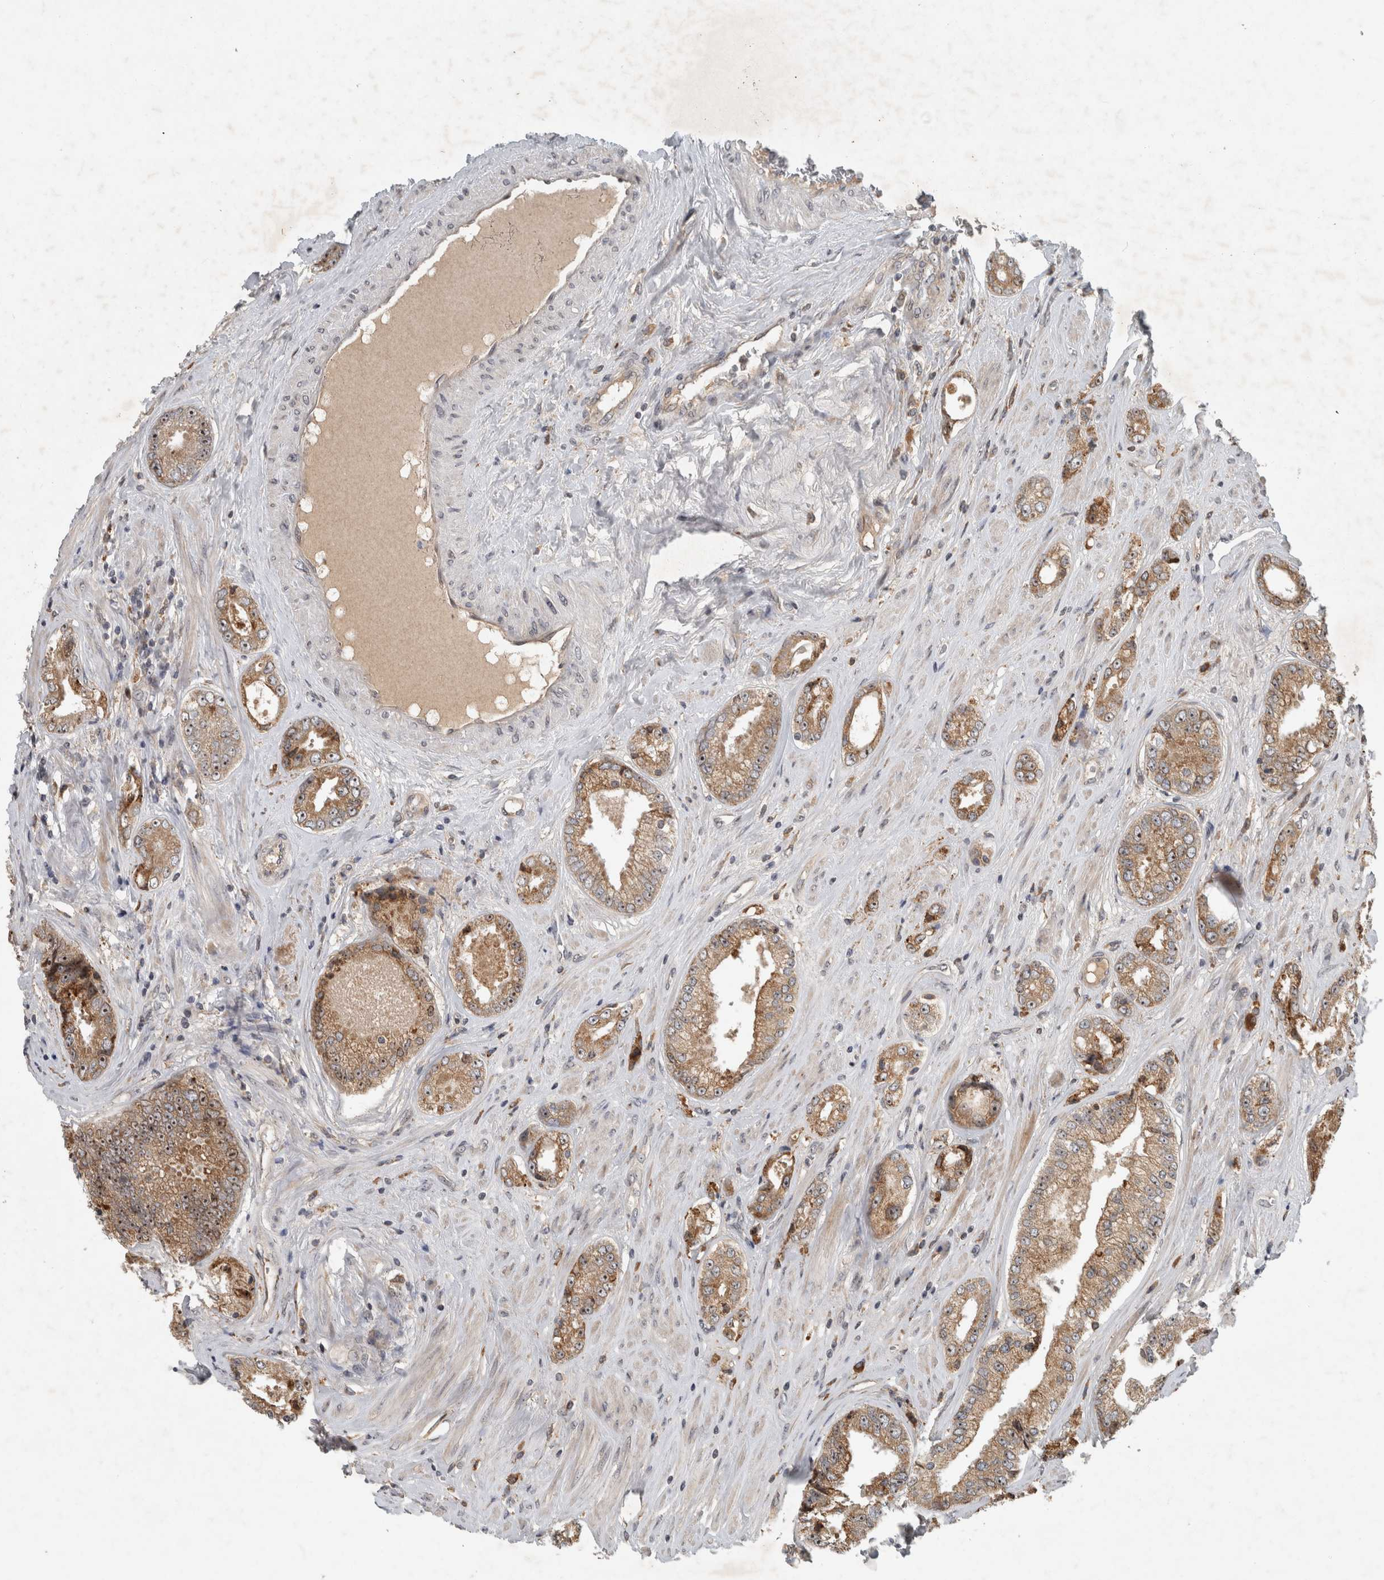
{"staining": {"intensity": "moderate", "quantity": ">75%", "location": "cytoplasmic/membranous,nuclear"}, "tissue": "prostate cancer", "cell_type": "Tumor cells", "image_type": "cancer", "snomed": [{"axis": "morphology", "description": "Adenocarcinoma, High grade"}, {"axis": "topography", "description": "Prostate"}], "caption": "Immunohistochemical staining of human prostate adenocarcinoma (high-grade) exhibits medium levels of moderate cytoplasmic/membranous and nuclear protein expression in approximately >75% of tumor cells.", "gene": "GPR137B", "patient": {"sex": "male", "age": 61}}